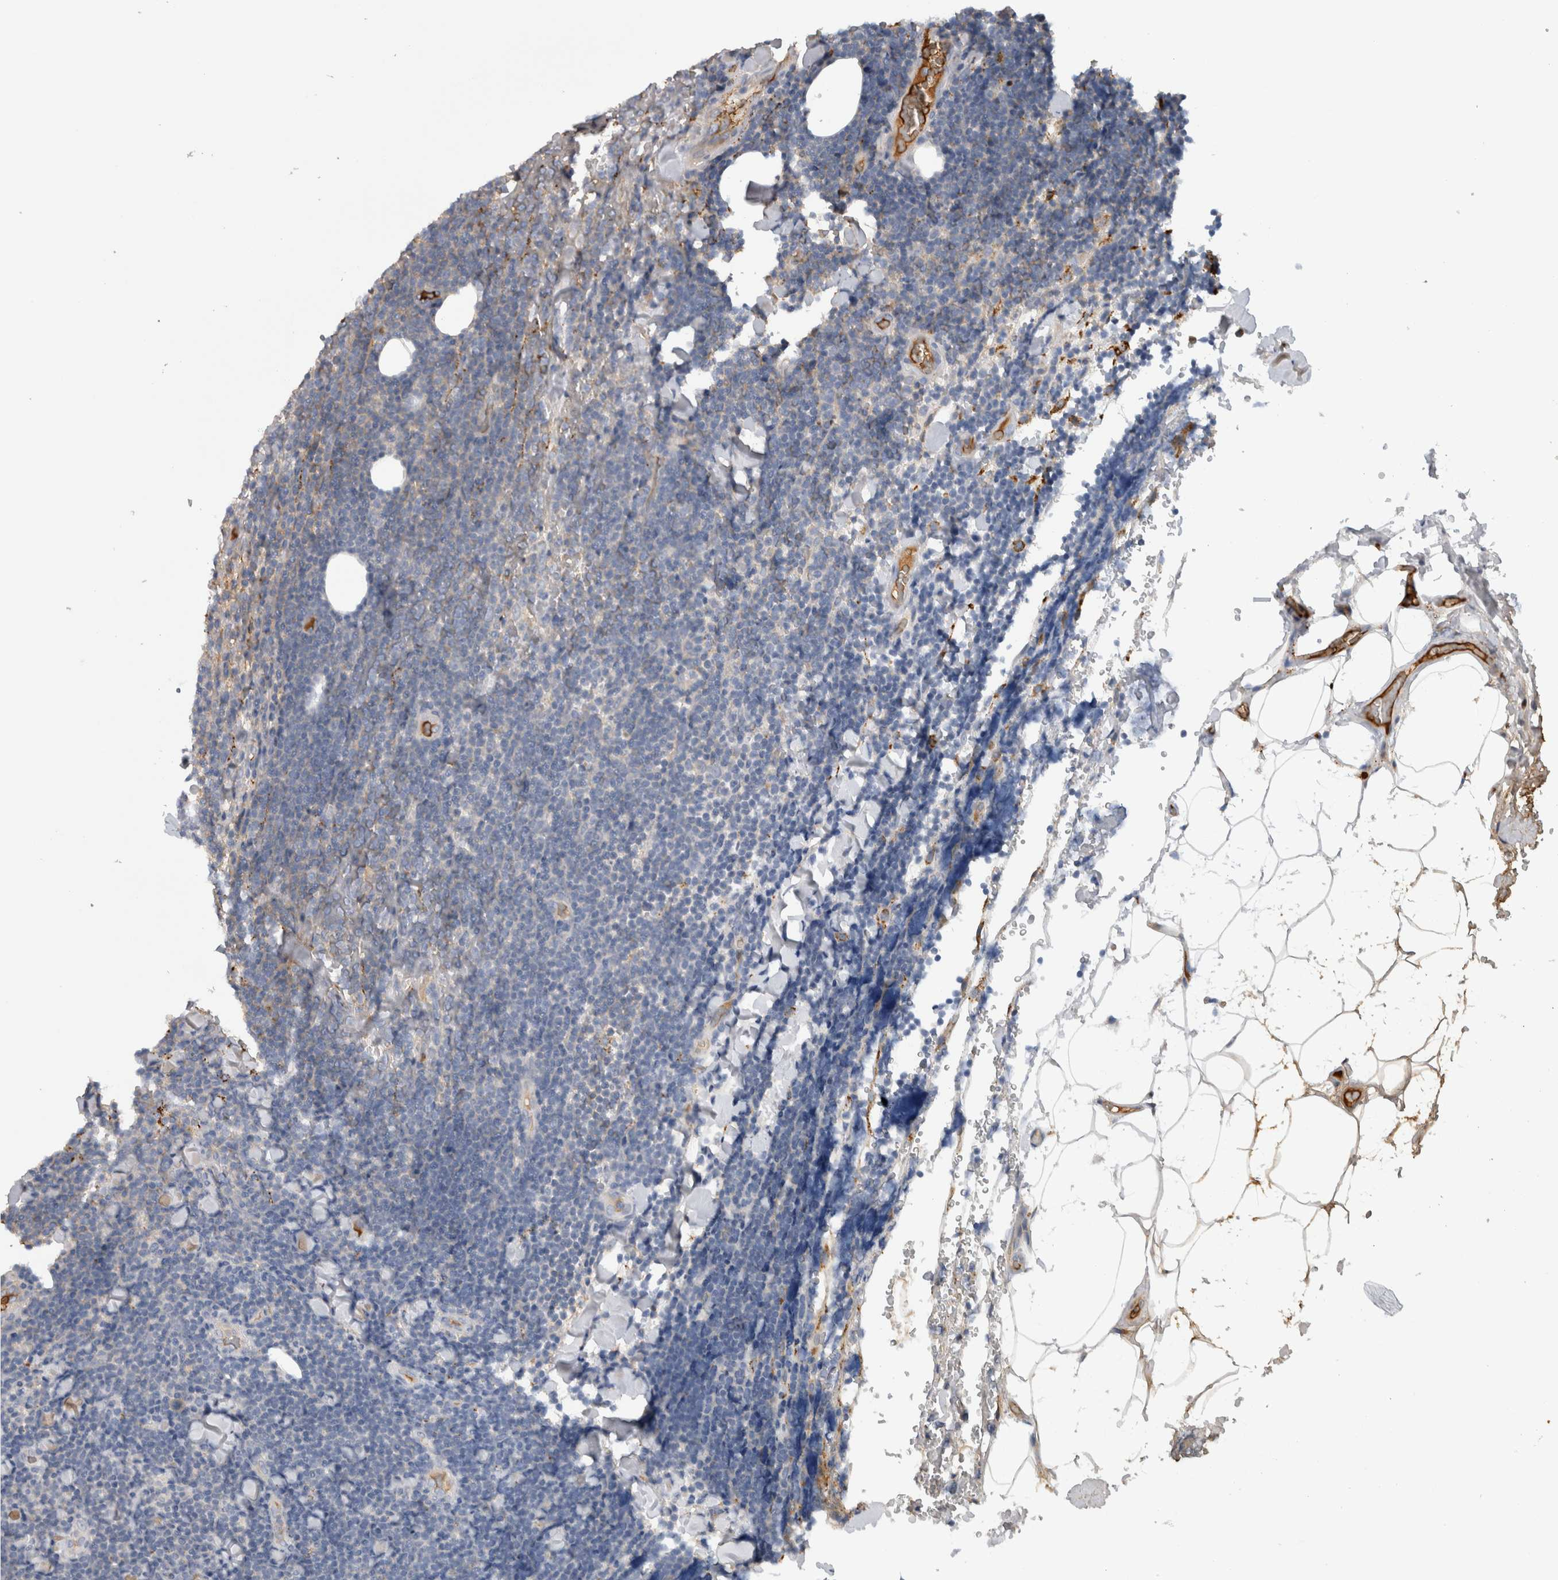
{"staining": {"intensity": "negative", "quantity": "none", "location": "none"}, "tissue": "lymphoma", "cell_type": "Tumor cells", "image_type": "cancer", "snomed": [{"axis": "morphology", "description": "Malignant lymphoma, non-Hodgkin's type, Low grade"}, {"axis": "topography", "description": "Lymph node"}], "caption": "Micrograph shows no significant protein positivity in tumor cells of low-grade malignant lymphoma, non-Hodgkin's type. (DAB (3,3'-diaminobenzidine) immunohistochemistry (IHC) with hematoxylin counter stain).", "gene": "TBCE", "patient": {"sex": "male", "age": 66}}